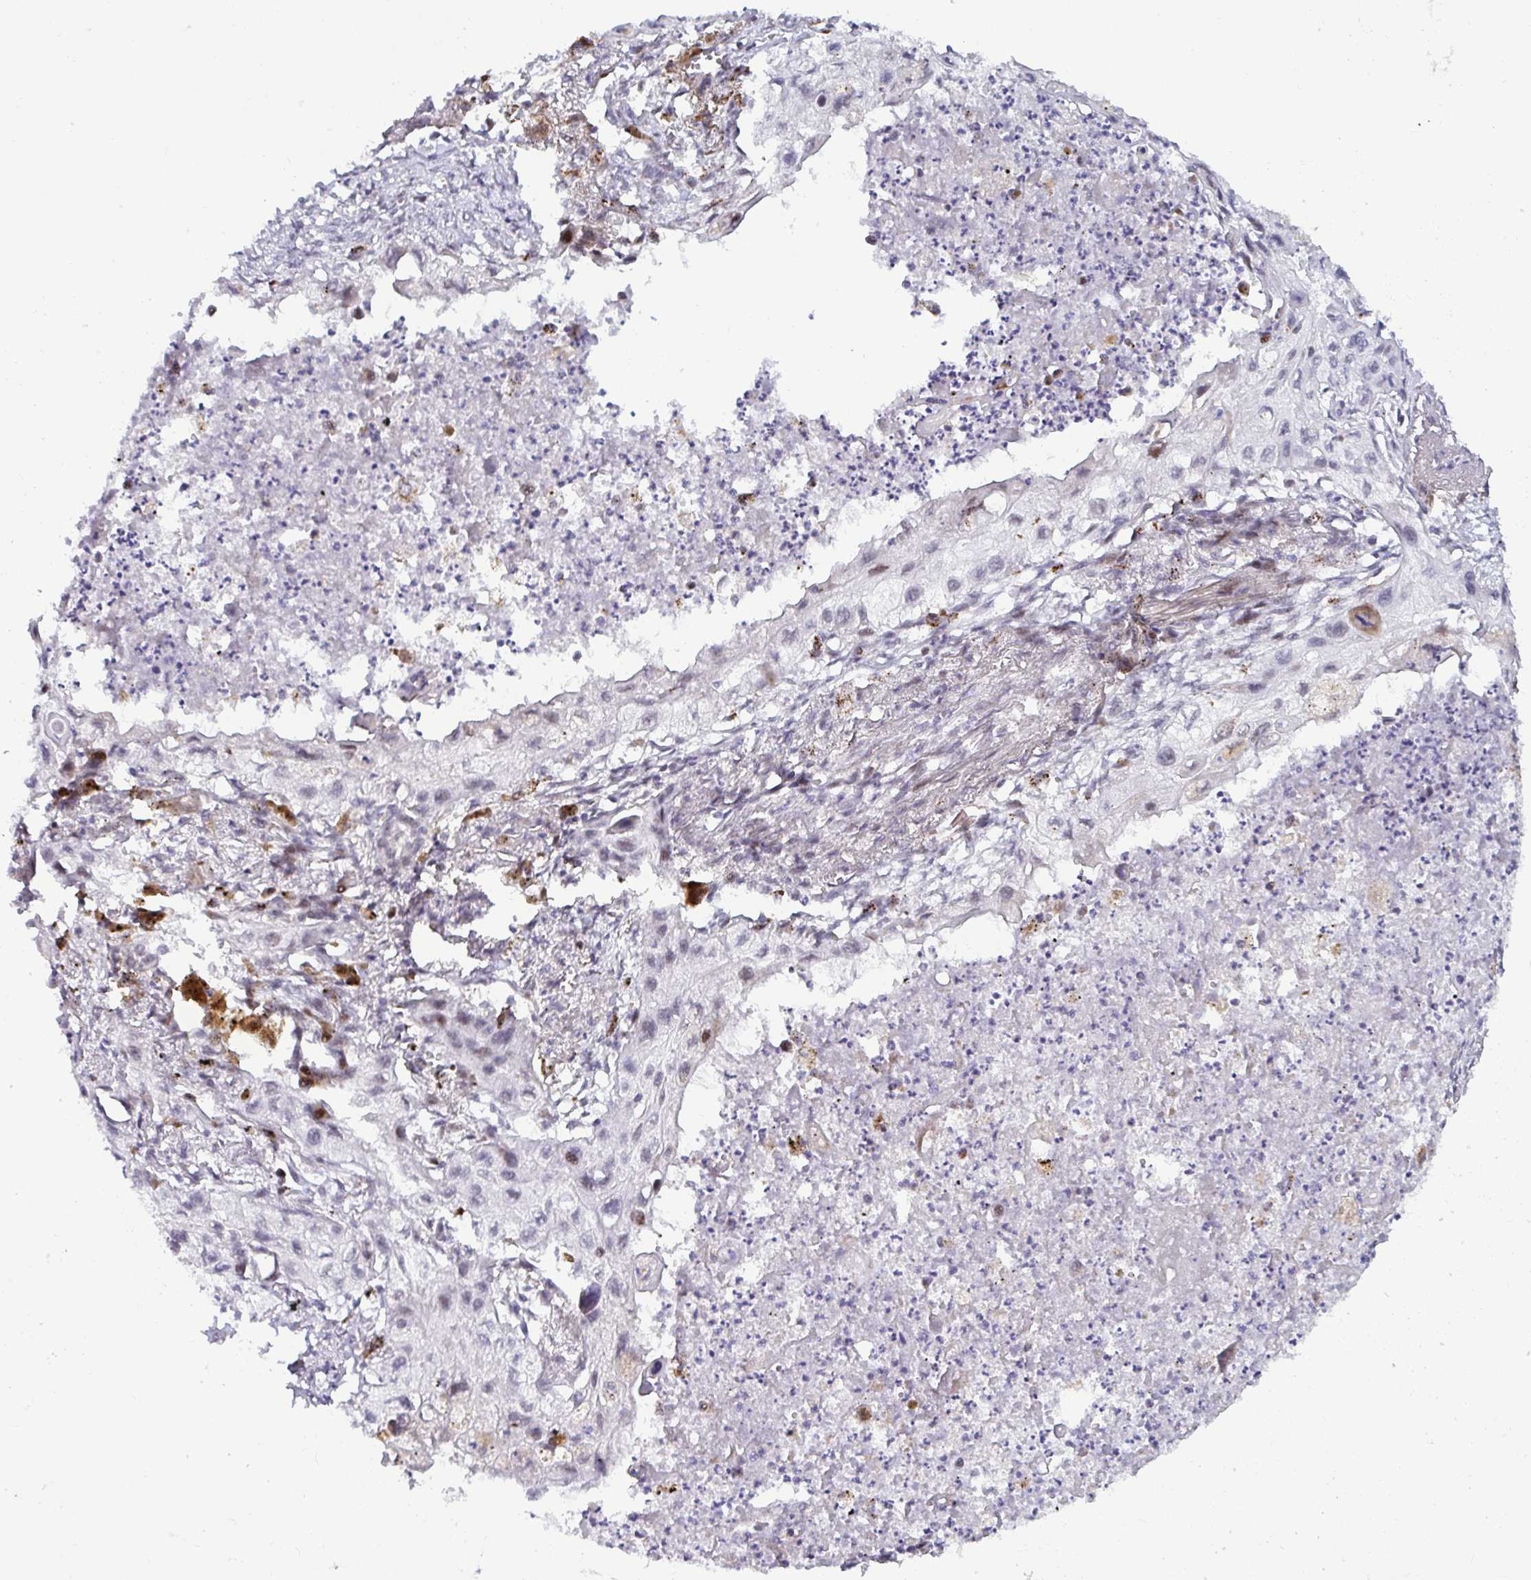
{"staining": {"intensity": "weak", "quantity": "<25%", "location": "nuclear"}, "tissue": "lung cancer", "cell_type": "Tumor cells", "image_type": "cancer", "snomed": [{"axis": "morphology", "description": "Squamous cell carcinoma, NOS"}, {"axis": "topography", "description": "Lung"}], "caption": "DAB immunohistochemical staining of squamous cell carcinoma (lung) shows no significant positivity in tumor cells.", "gene": "DZIP1", "patient": {"sex": "male", "age": 71}}